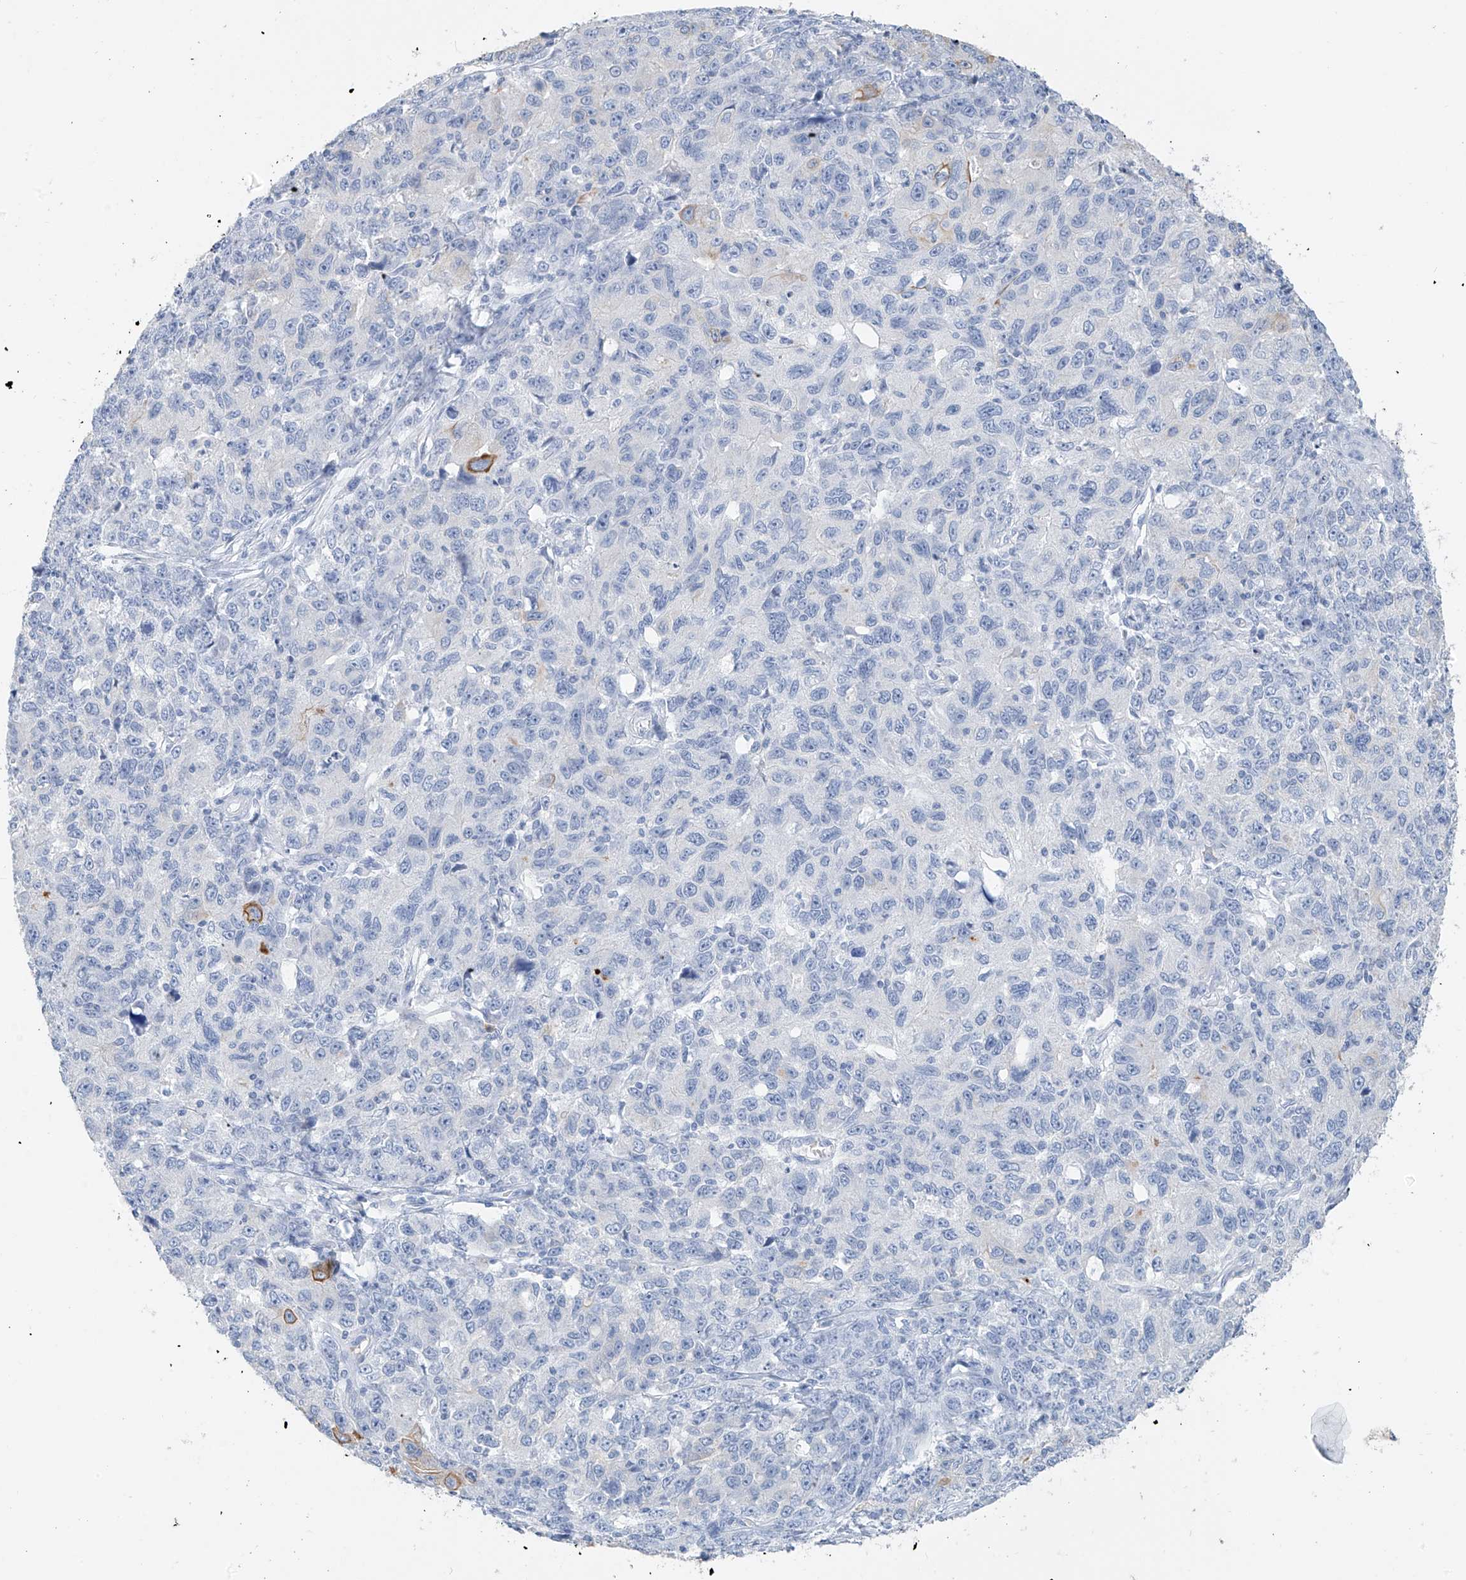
{"staining": {"intensity": "moderate", "quantity": "<25%", "location": "cytoplasmic/membranous"}, "tissue": "ovarian cancer", "cell_type": "Tumor cells", "image_type": "cancer", "snomed": [{"axis": "morphology", "description": "Carcinoma, endometroid"}, {"axis": "topography", "description": "Ovary"}], "caption": "Protein staining displays moderate cytoplasmic/membranous staining in approximately <25% of tumor cells in endometroid carcinoma (ovarian). (IHC, brightfield microscopy, high magnification).", "gene": "PAFAH1B3", "patient": {"sex": "female", "age": 42}}